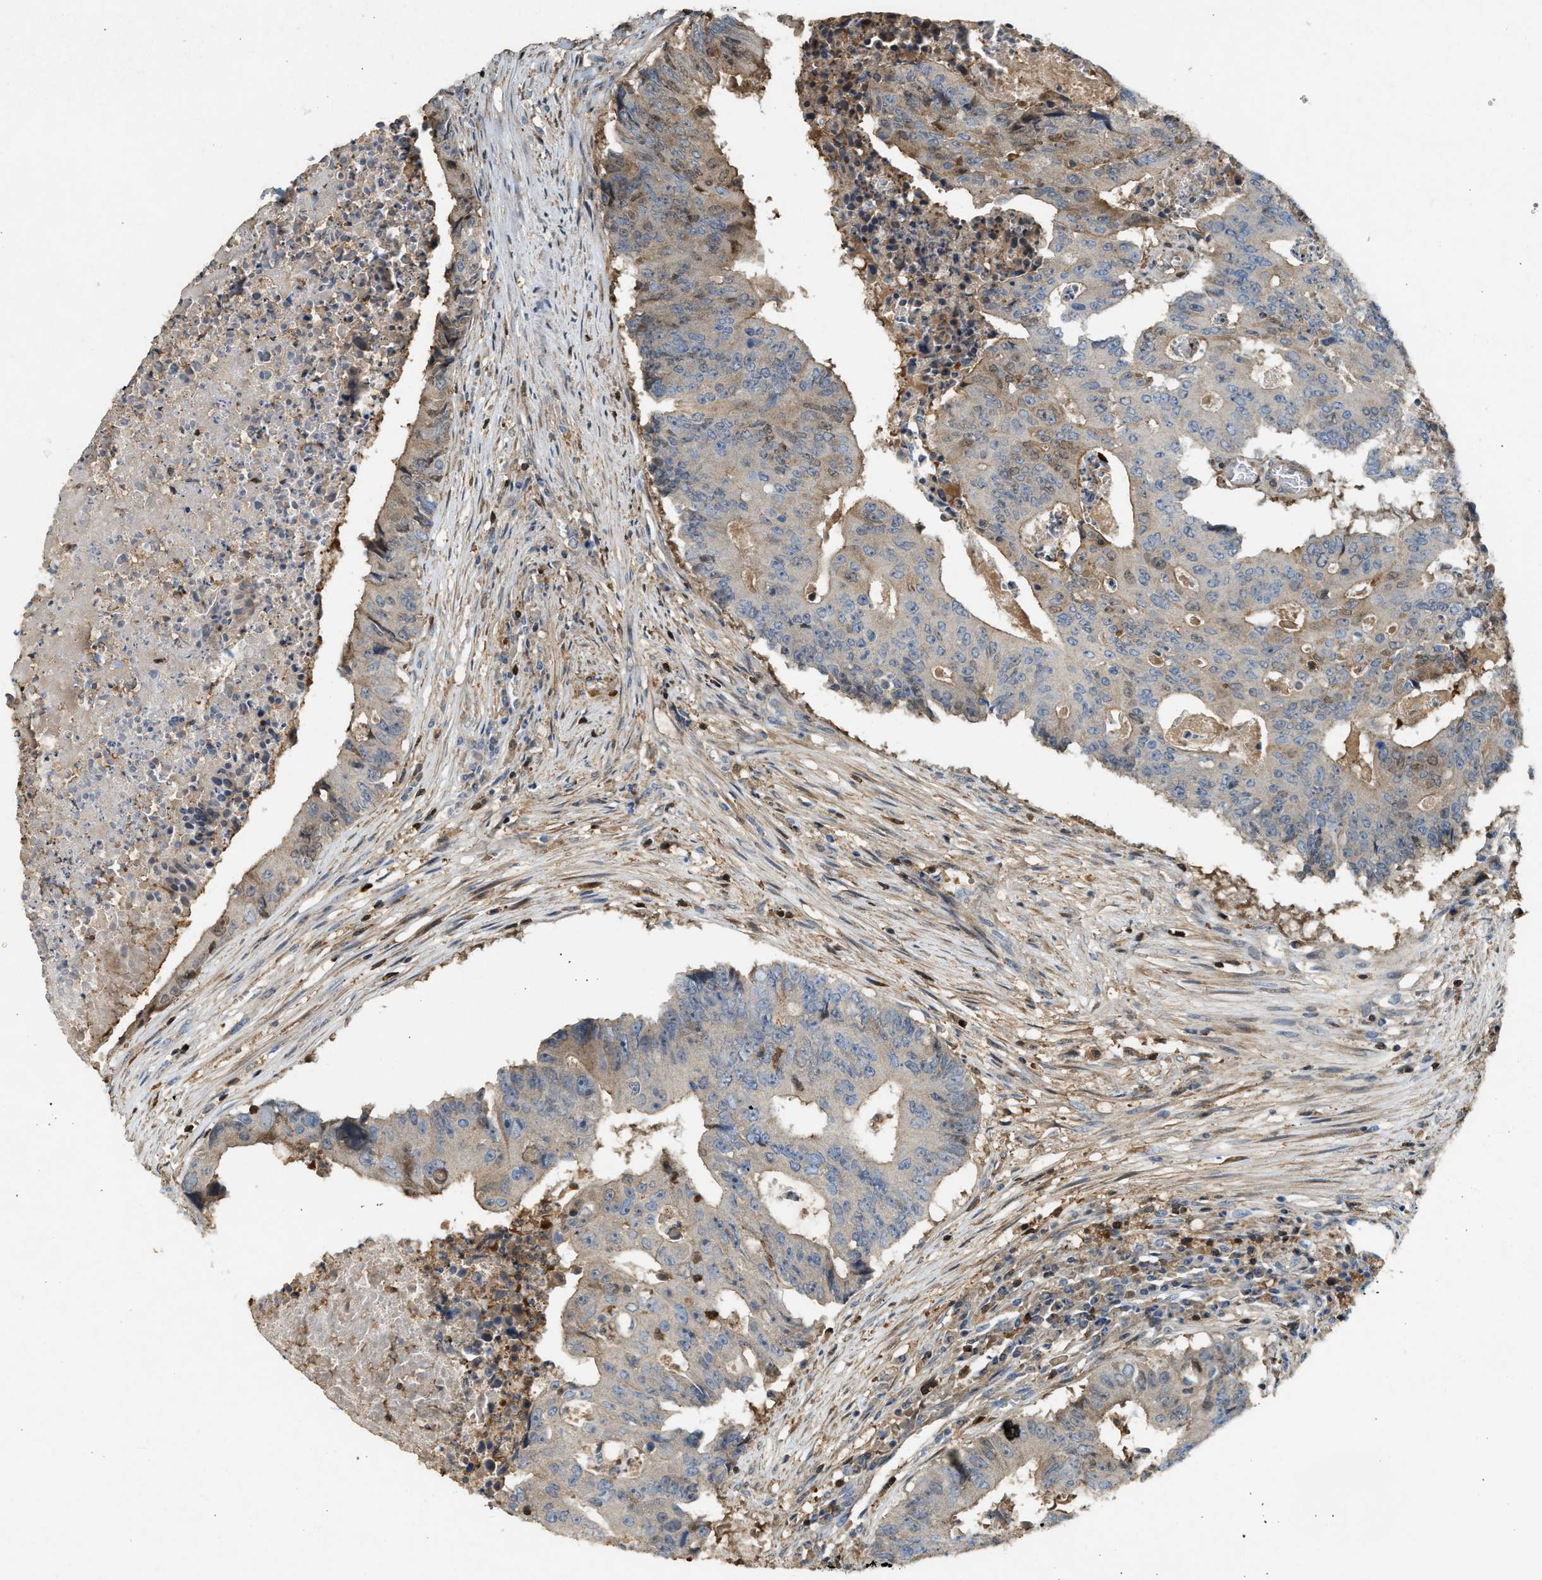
{"staining": {"intensity": "weak", "quantity": "<25%", "location": "cytoplasmic/membranous"}, "tissue": "colorectal cancer", "cell_type": "Tumor cells", "image_type": "cancer", "snomed": [{"axis": "morphology", "description": "Adenocarcinoma, NOS"}, {"axis": "topography", "description": "Colon"}], "caption": "An image of human colorectal cancer (adenocarcinoma) is negative for staining in tumor cells. (Stains: DAB (3,3'-diaminobenzidine) immunohistochemistry (IHC) with hematoxylin counter stain, Microscopy: brightfield microscopy at high magnification).", "gene": "SERPINB5", "patient": {"sex": "male", "age": 87}}